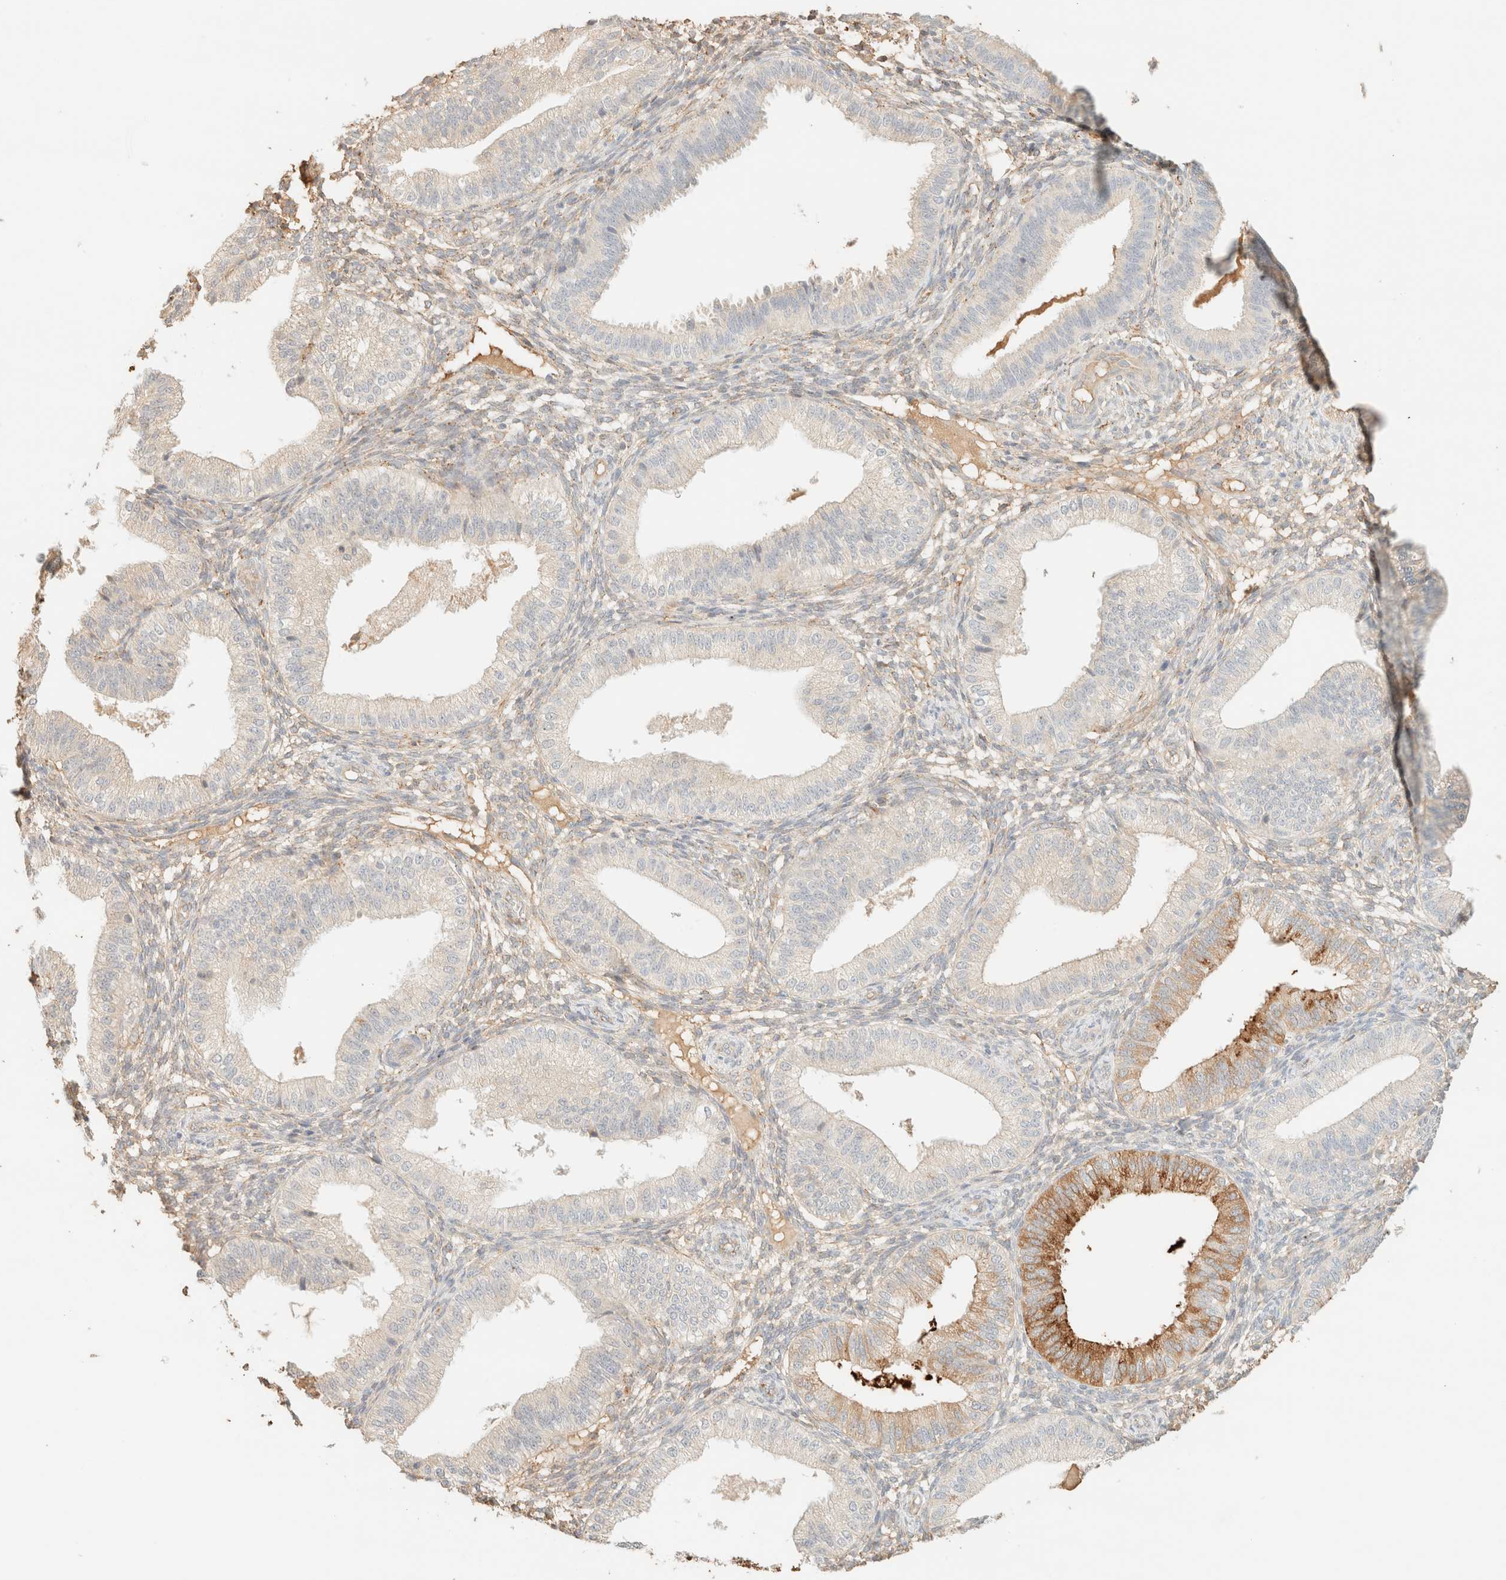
{"staining": {"intensity": "weak", "quantity": "<25%", "location": "cytoplasmic/membranous"}, "tissue": "endometrium", "cell_type": "Cells in endometrial stroma", "image_type": "normal", "snomed": [{"axis": "morphology", "description": "Normal tissue, NOS"}, {"axis": "topography", "description": "Endometrium"}], "caption": "Immunohistochemistry (IHC) of unremarkable human endometrium displays no positivity in cells in endometrial stroma.", "gene": "SPARCL1", "patient": {"sex": "female", "age": 39}}